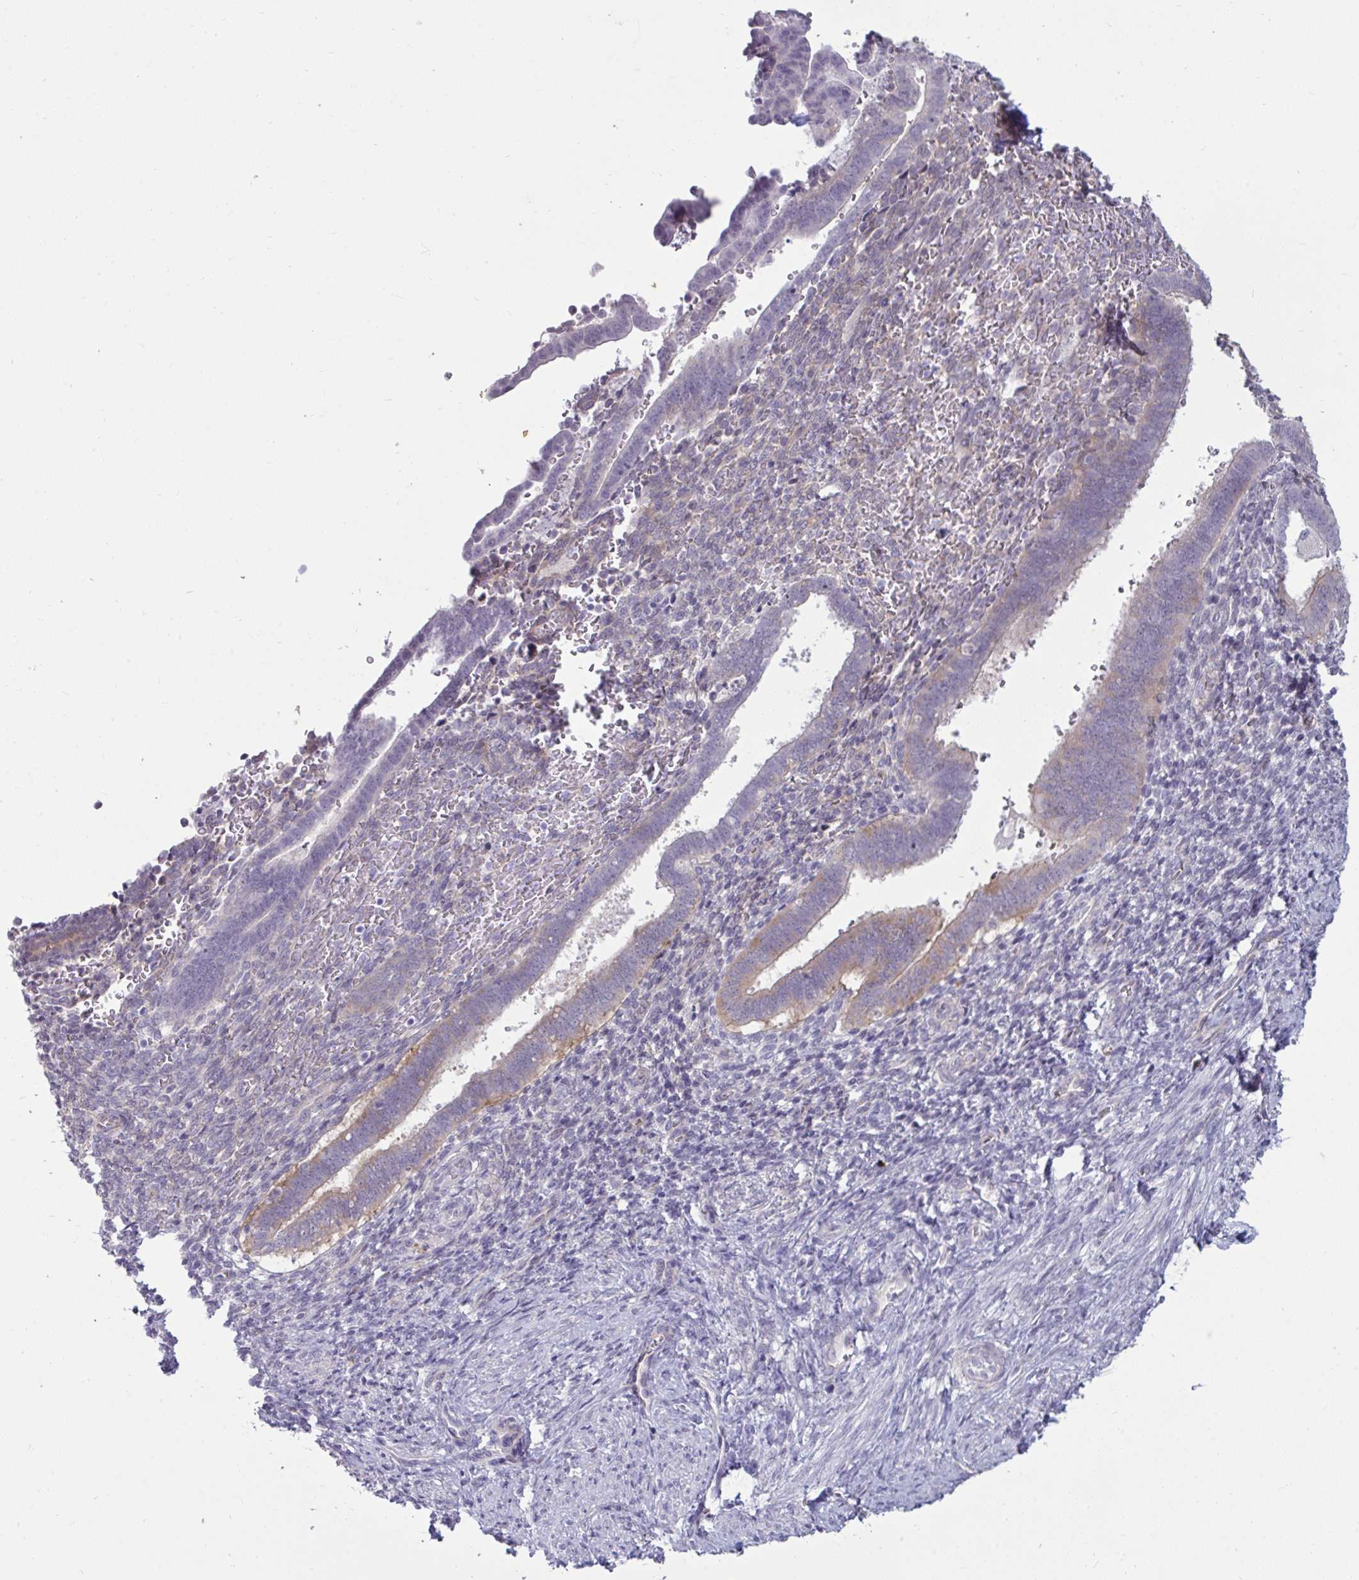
{"staining": {"intensity": "negative", "quantity": "none", "location": "none"}, "tissue": "endometrium", "cell_type": "Cells in endometrial stroma", "image_type": "normal", "snomed": [{"axis": "morphology", "description": "Normal tissue, NOS"}, {"axis": "topography", "description": "Endometrium"}], "caption": "A high-resolution histopathology image shows immunohistochemistry (IHC) staining of normal endometrium, which shows no significant expression in cells in endometrial stroma.", "gene": "TBC1D4", "patient": {"sex": "female", "age": 34}}